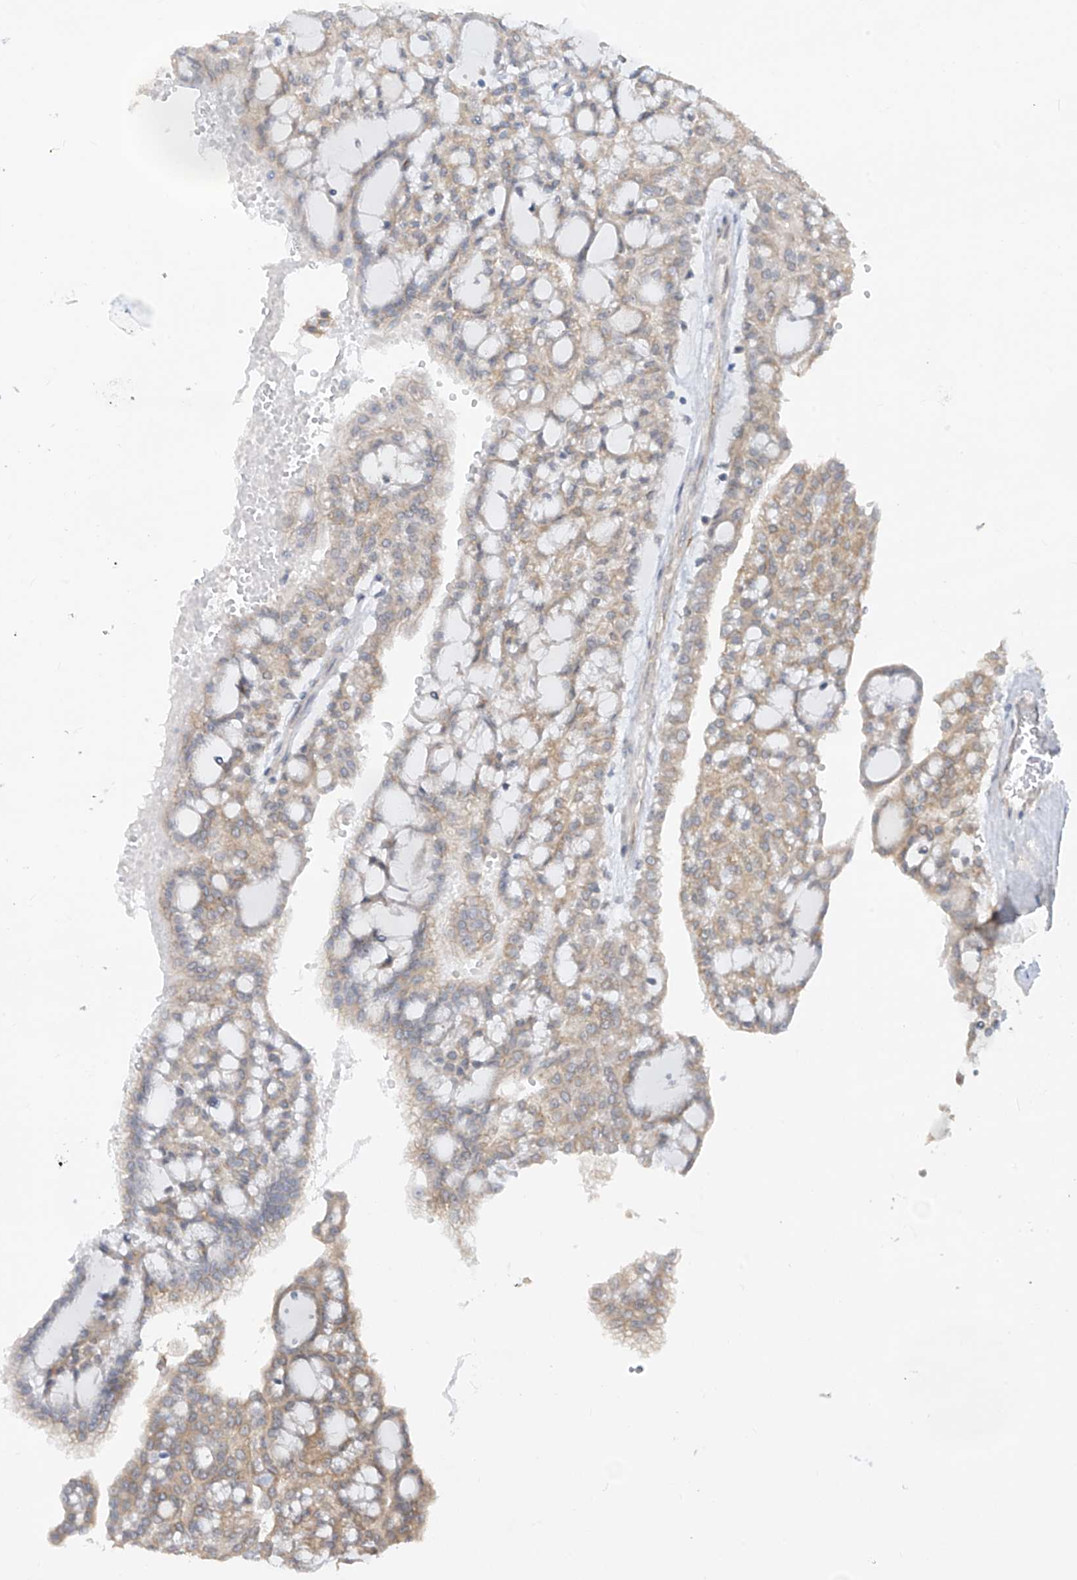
{"staining": {"intensity": "weak", "quantity": "25%-75%", "location": "cytoplasmic/membranous"}, "tissue": "renal cancer", "cell_type": "Tumor cells", "image_type": "cancer", "snomed": [{"axis": "morphology", "description": "Adenocarcinoma, NOS"}, {"axis": "topography", "description": "Kidney"}], "caption": "Weak cytoplasmic/membranous expression is present in approximately 25%-75% of tumor cells in renal cancer (adenocarcinoma). (IHC, brightfield microscopy, high magnification).", "gene": "MTUS2", "patient": {"sex": "male", "age": 63}}